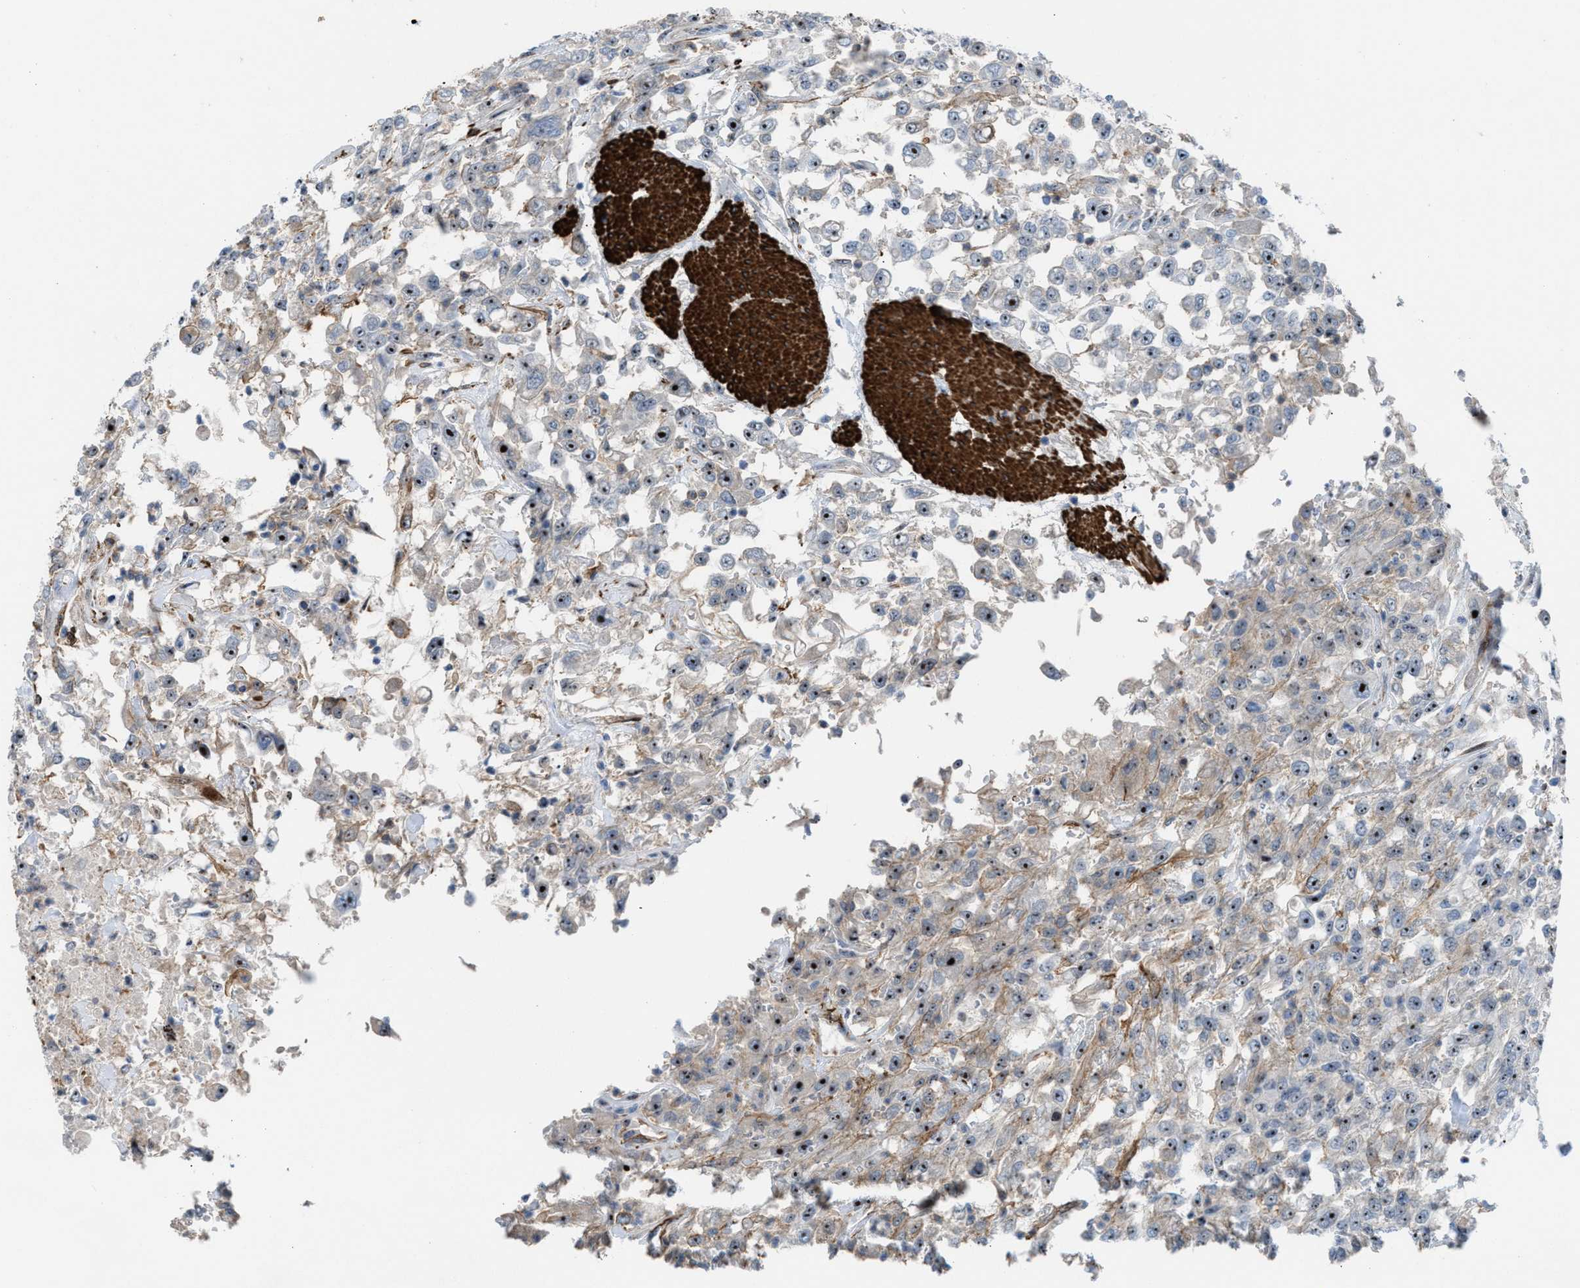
{"staining": {"intensity": "moderate", "quantity": ">75%", "location": "nuclear"}, "tissue": "urothelial cancer", "cell_type": "Tumor cells", "image_type": "cancer", "snomed": [{"axis": "morphology", "description": "Urothelial carcinoma, High grade"}, {"axis": "topography", "description": "Urinary bladder"}], "caption": "Tumor cells display moderate nuclear staining in about >75% of cells in high-grade urothelial carcinoma.", "gene": "NQO2", "patient": {"sex": "male", "age": 46}}